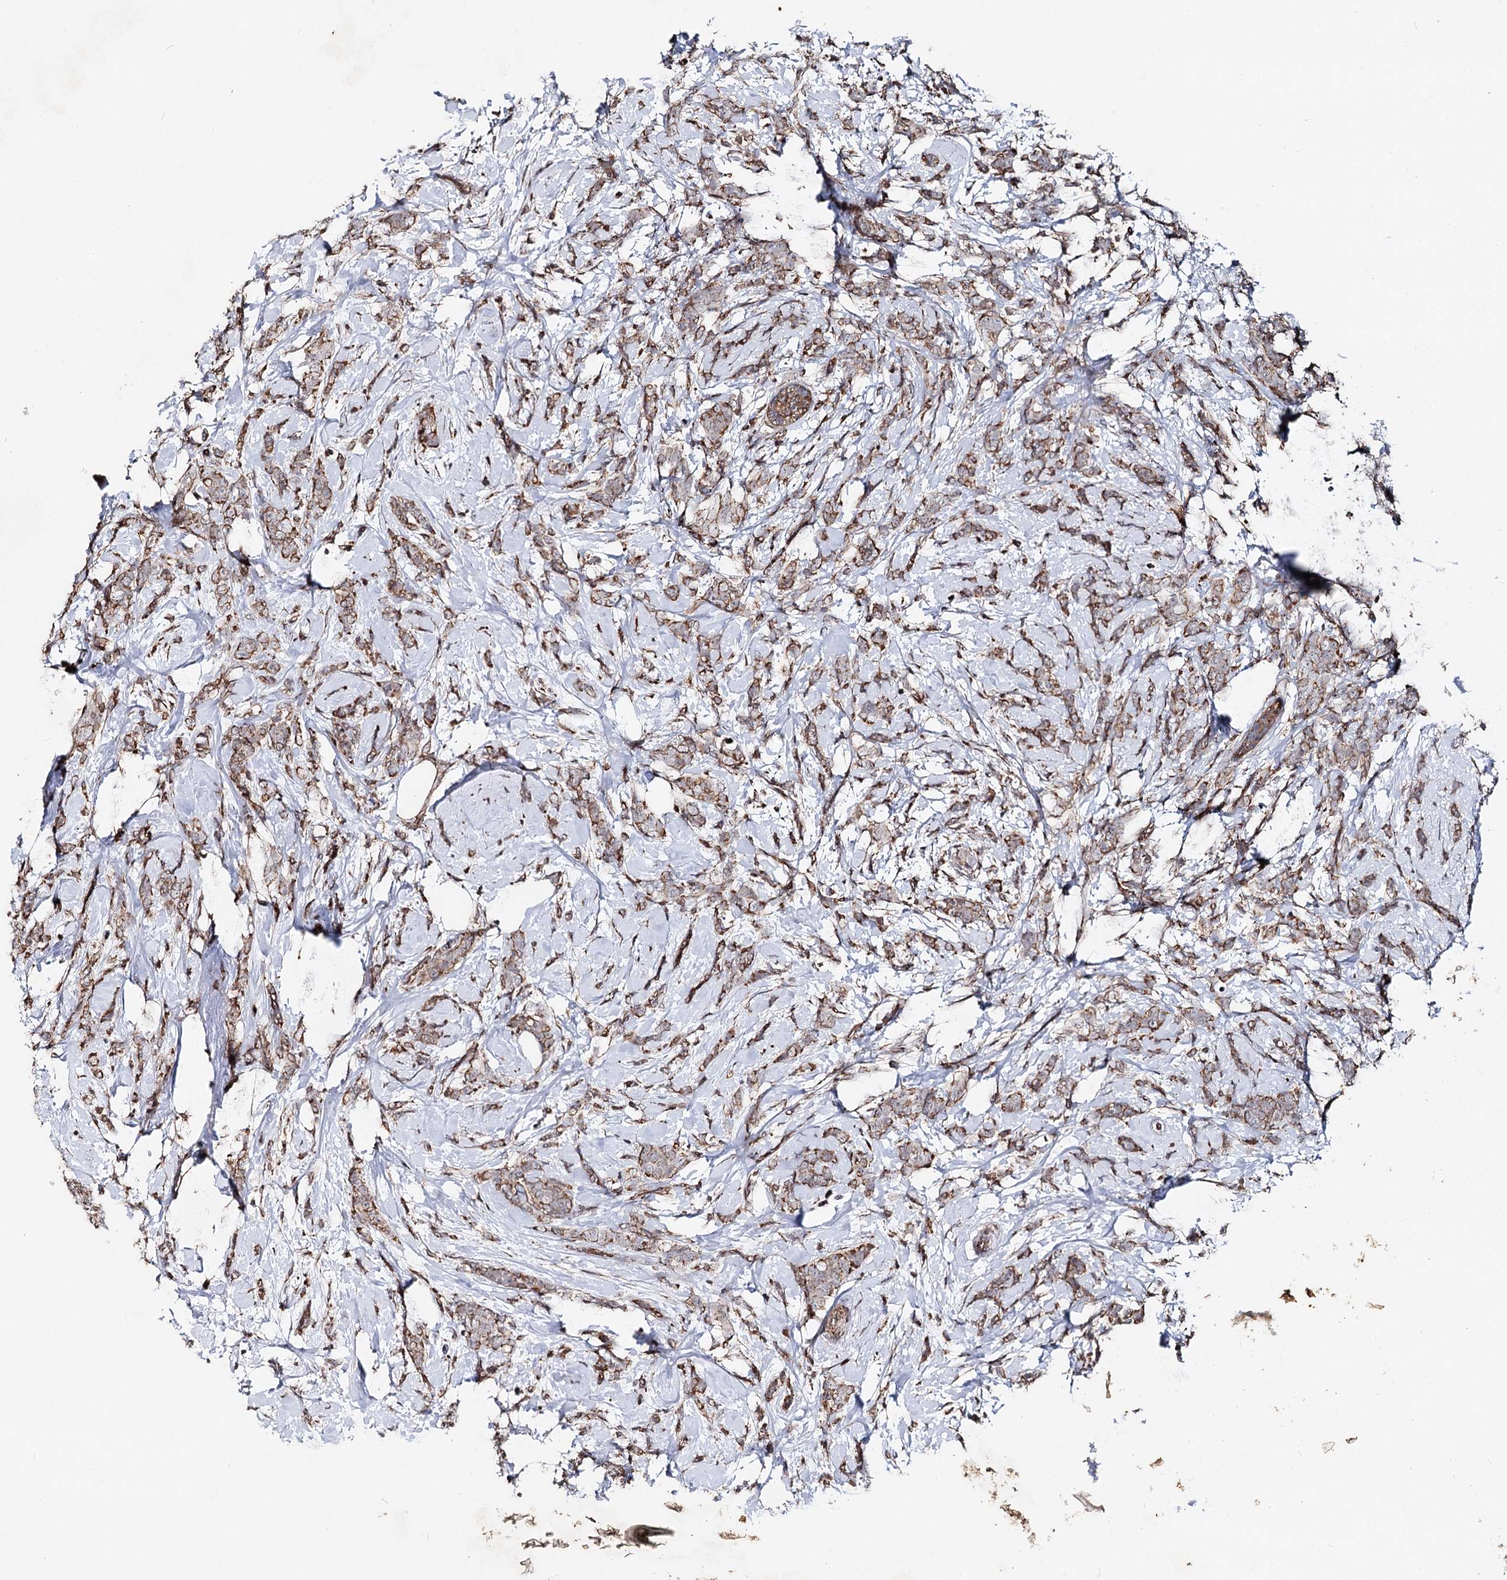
{"staining": {"intensity": "moderate", "quantity": ">75%", "location": "cytoplasmic/membranous"}, "tissue": "breast cancer", "cell_type": "Tumor cells", "image_type": "cancer", "snomed": [{"axis": "morphology", "description": "Lobular carcinoma"}, {"axis": "topography", "description": "Breast"}], "caption": "Breast cancer stained with IHC reveals moderate cytoplasmic/membranous staining in approximately >75% of tumor cells.", "gene": "MINDY3", "patient": {"sex": "female", "age": 58}}